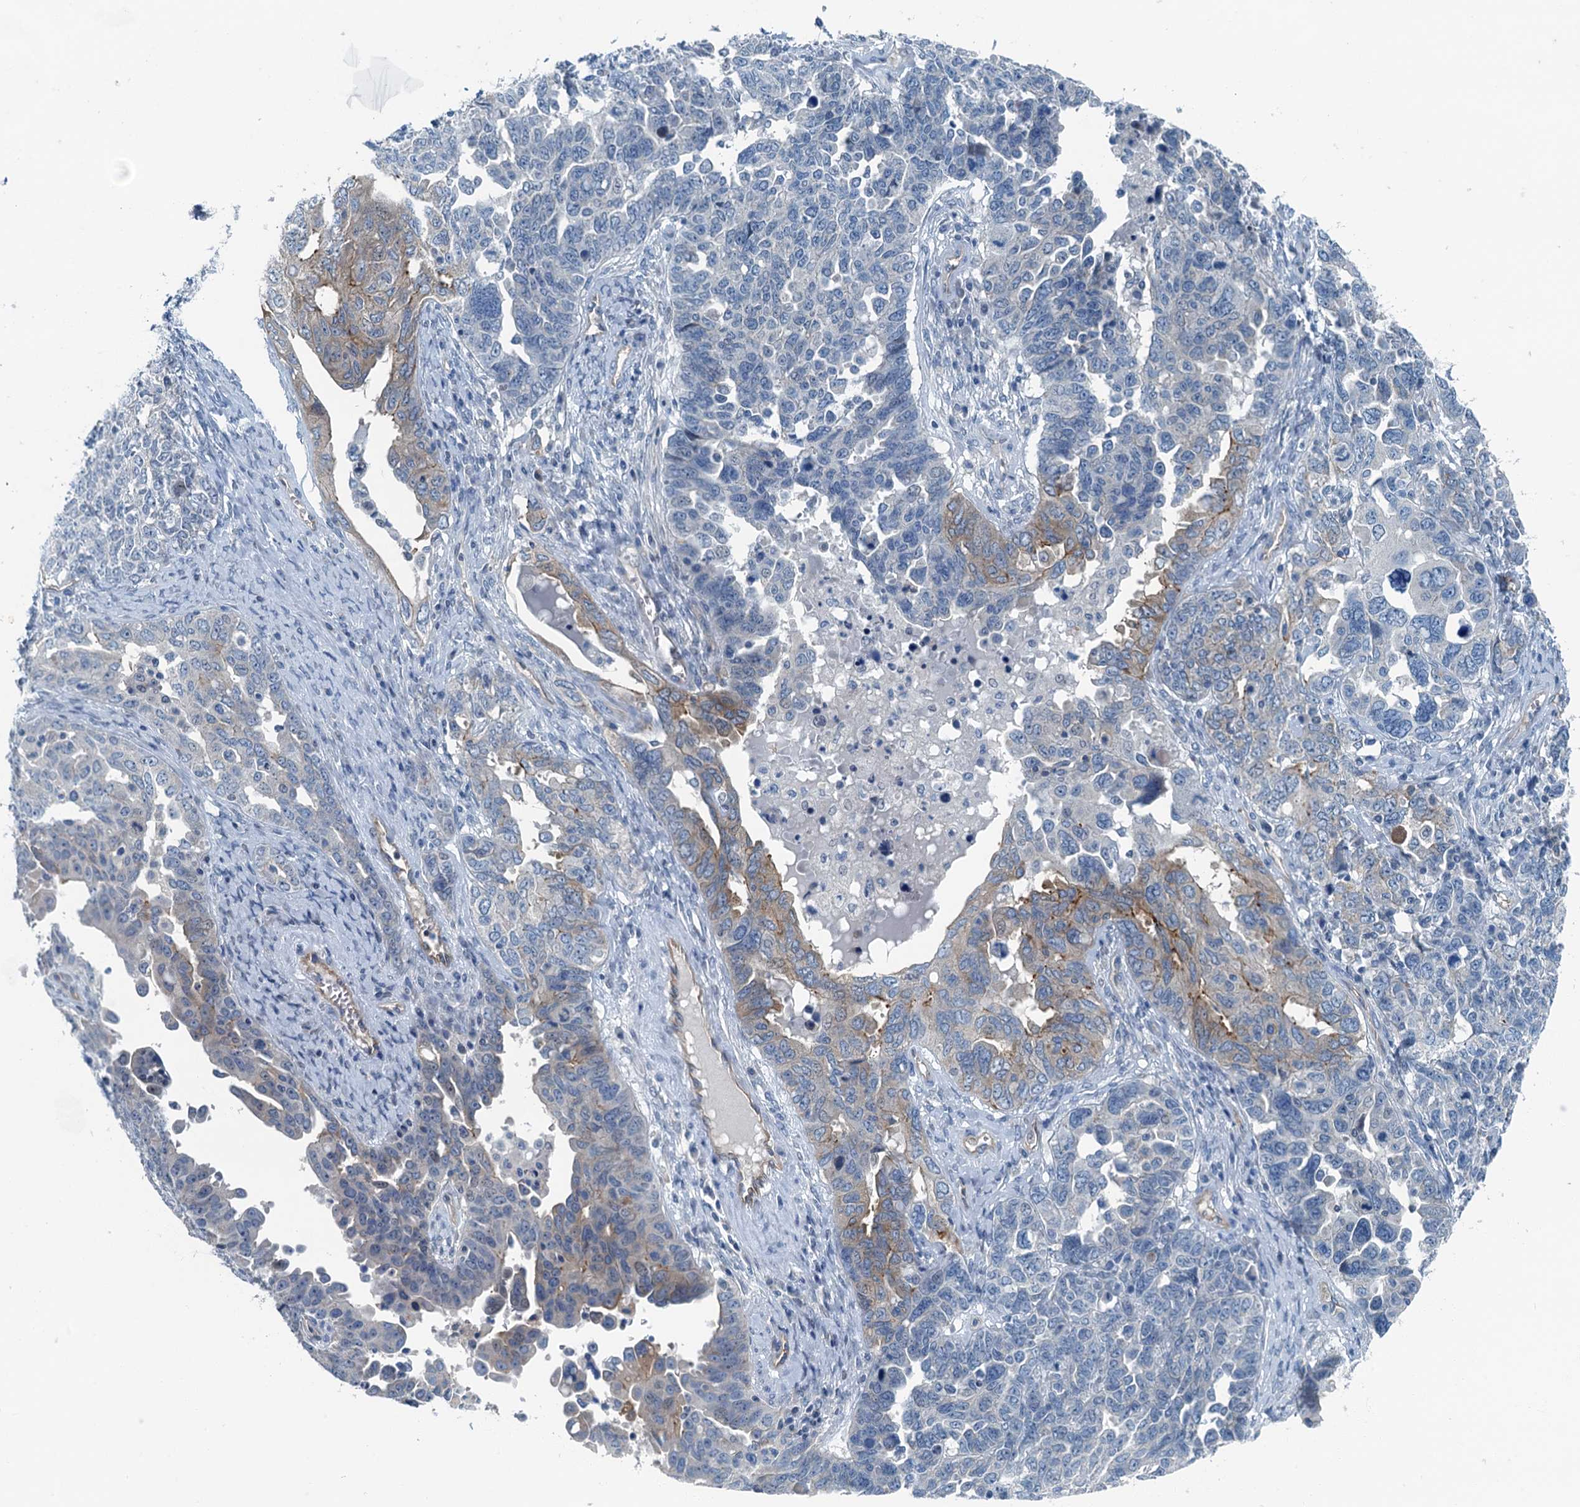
{"staining": {"intensity": "moderate", "quantity": "<25%", "location": "cytoplasmic/membranous"}, "tissue": "ovarian cancer", "cell_type": "Tumor cells", "image_type": "cancer", "snomed": [{"axis": "morphology", "description": "Carcinoma, endometroid"}, {"axis": "topography", "description": "Ovary"}], "caption": "Moderate cytoplasmic/membranous staining is seen in approximately <25% of tumor cells in ovarian endometroid carcinoma.", "gene": "GFOD2", "patient": {"sex": "female", "age": 62}}